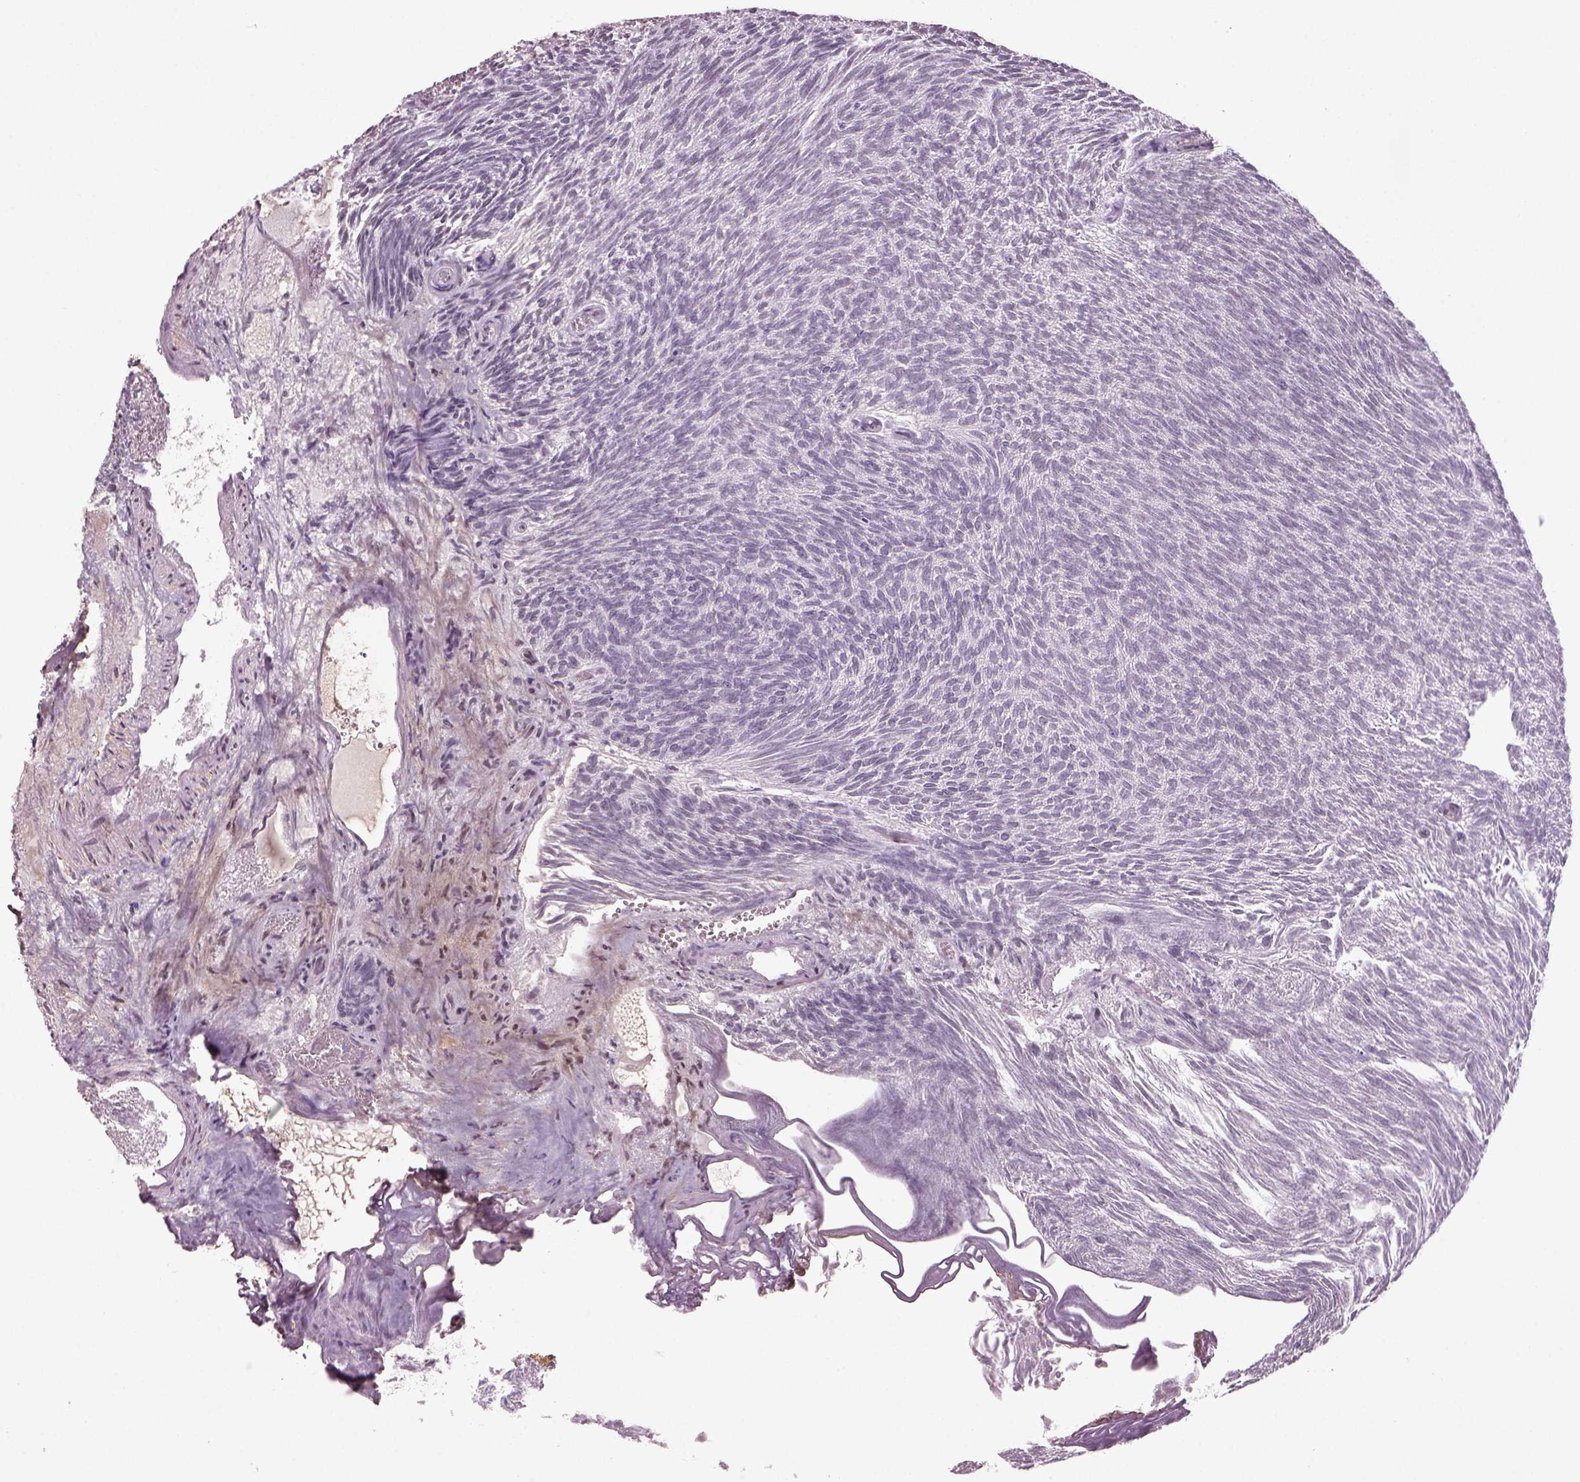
{"staining": {"intensity": "negative", "quantity": "none", "location": "none"}, "tissue": "urothelial cancer", "cell_type": "Tumor cells", "image_type": "cancer", "snomed": [{"axis": "morphology", "description": "Urothelial carcinoma, Low grade"}, {"axis": "topography", "description": "Urinary bladder"}], "caption": "Immunohistochemical staining of human urothelial cancer displays no significant expression in tumor cells.", "gene": "NAT8", "patient": {"sex": "male", "age": 77}}